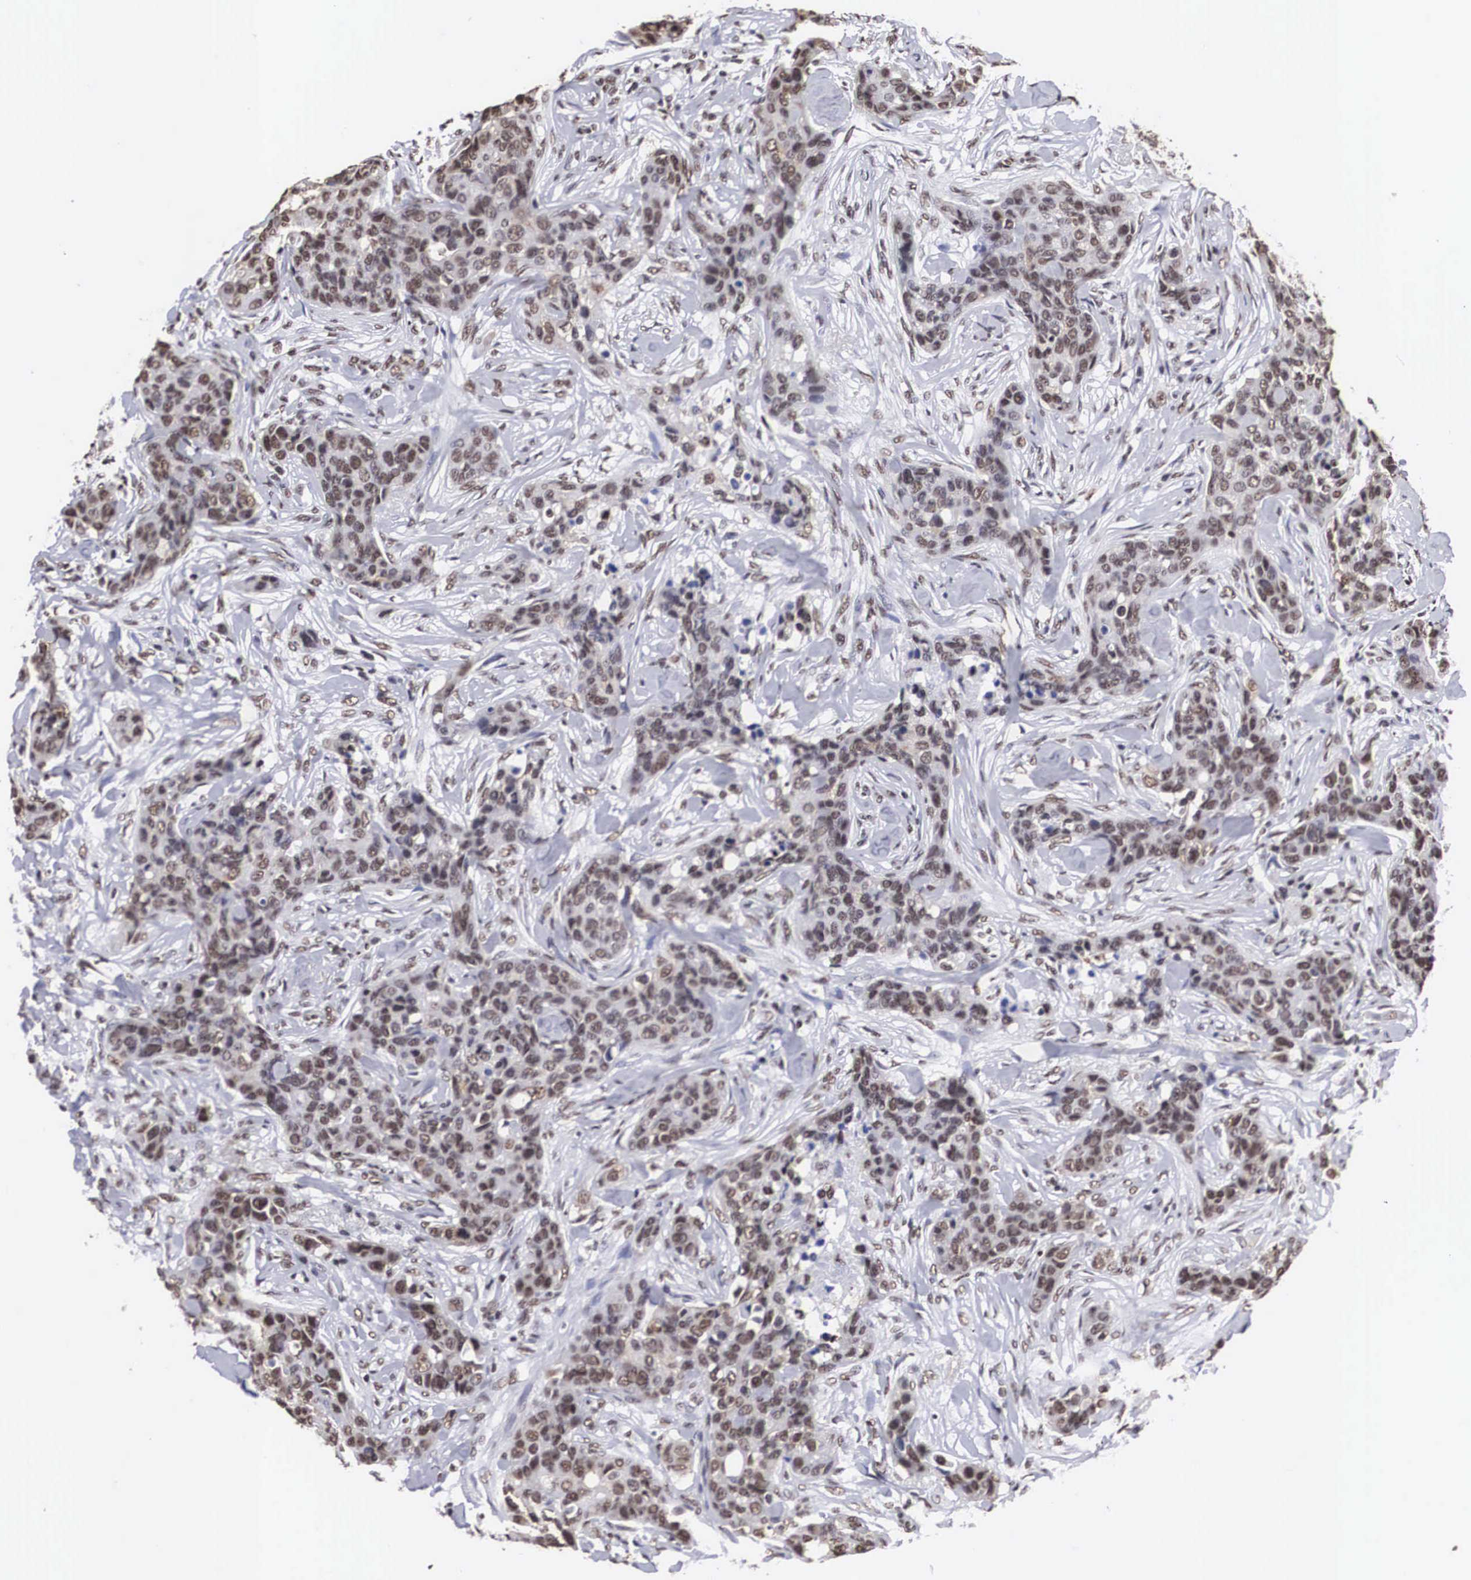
{"staining": {"intensity": "moderate", "quantity": ">75%", "location": "nuclear"}, "tissue": "breast cancer", "cell_type": "Tumor cells", "image_type": "cancer", "snomed": [{"axis": "morphology", "description": "Duct carcinoma"}, {"axis": "topography", "description": "Breast"}], "caption": "IHC (DAB) staining of human breast infiltrating ductal carcinoma exhibits moderate nuclear protein staining in approximately >75% of tumor cells.", "gene": "ACIN1", "patient": {"sex": "female", "age": 91}}